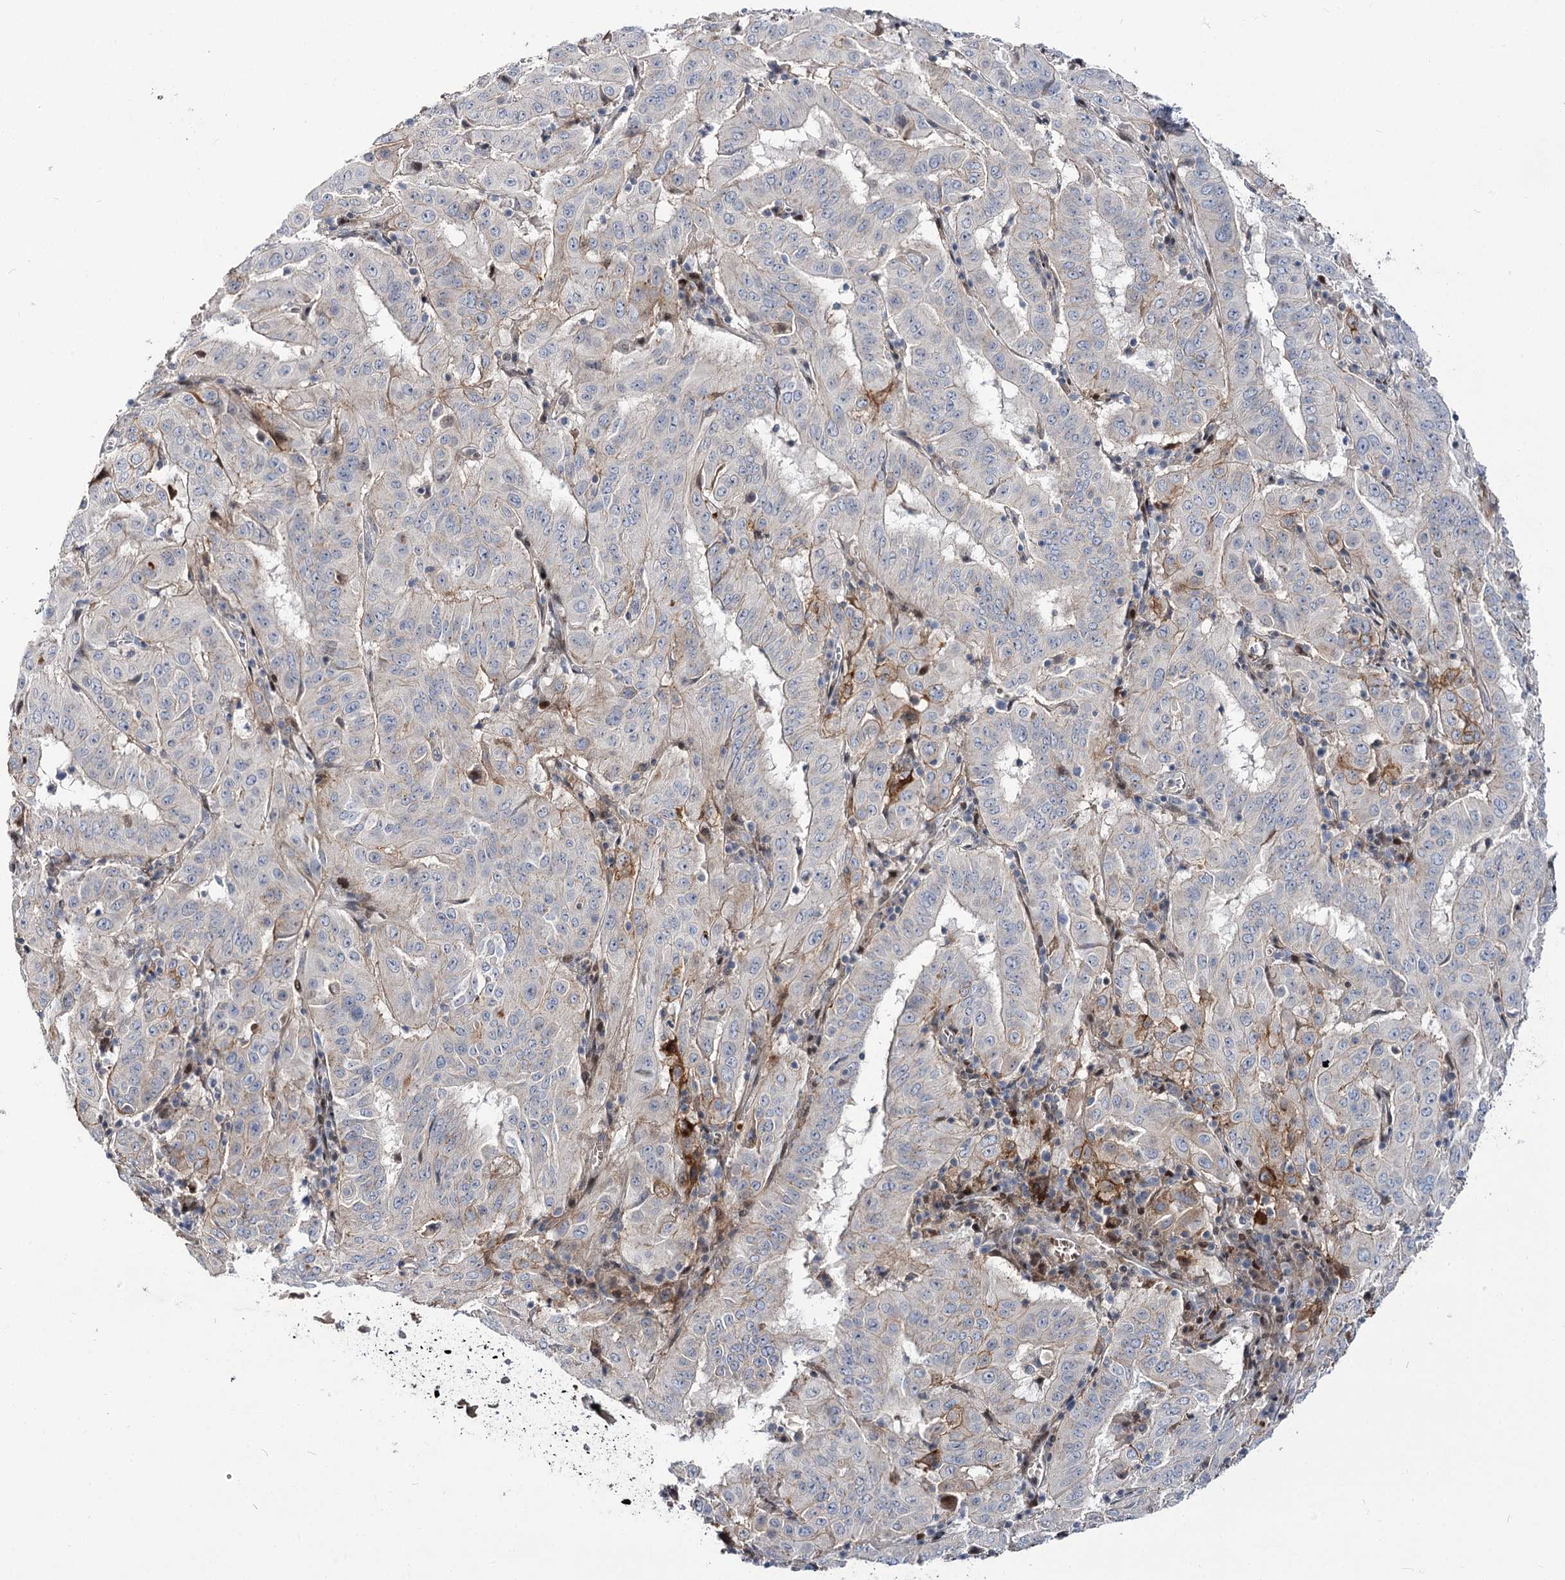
{"staining": {"intensity": "moderate", "quantity": "<25%", "location": "cytoplasmic/membranous"}, "tissue": "pancreatic cancer", "cell_type": "Tumor cells", "image_type": "cancer", "snomed": [{"axis": "morphology", "description": "Adenocarcinoma, NOS"}, {"axis": "topography", "description": "Pancreas"}], "caption": "This image reveals pancreatic cancer (adenocarcinoma) stained with IHC to label a protein in brown. The cytoplasmic/membranous of tumor cells show moderate positivity for the protein. Nuclei are counter-stained blue.", "gene": "ITFG2", "patient": {"sex": "male", "age": 63}}